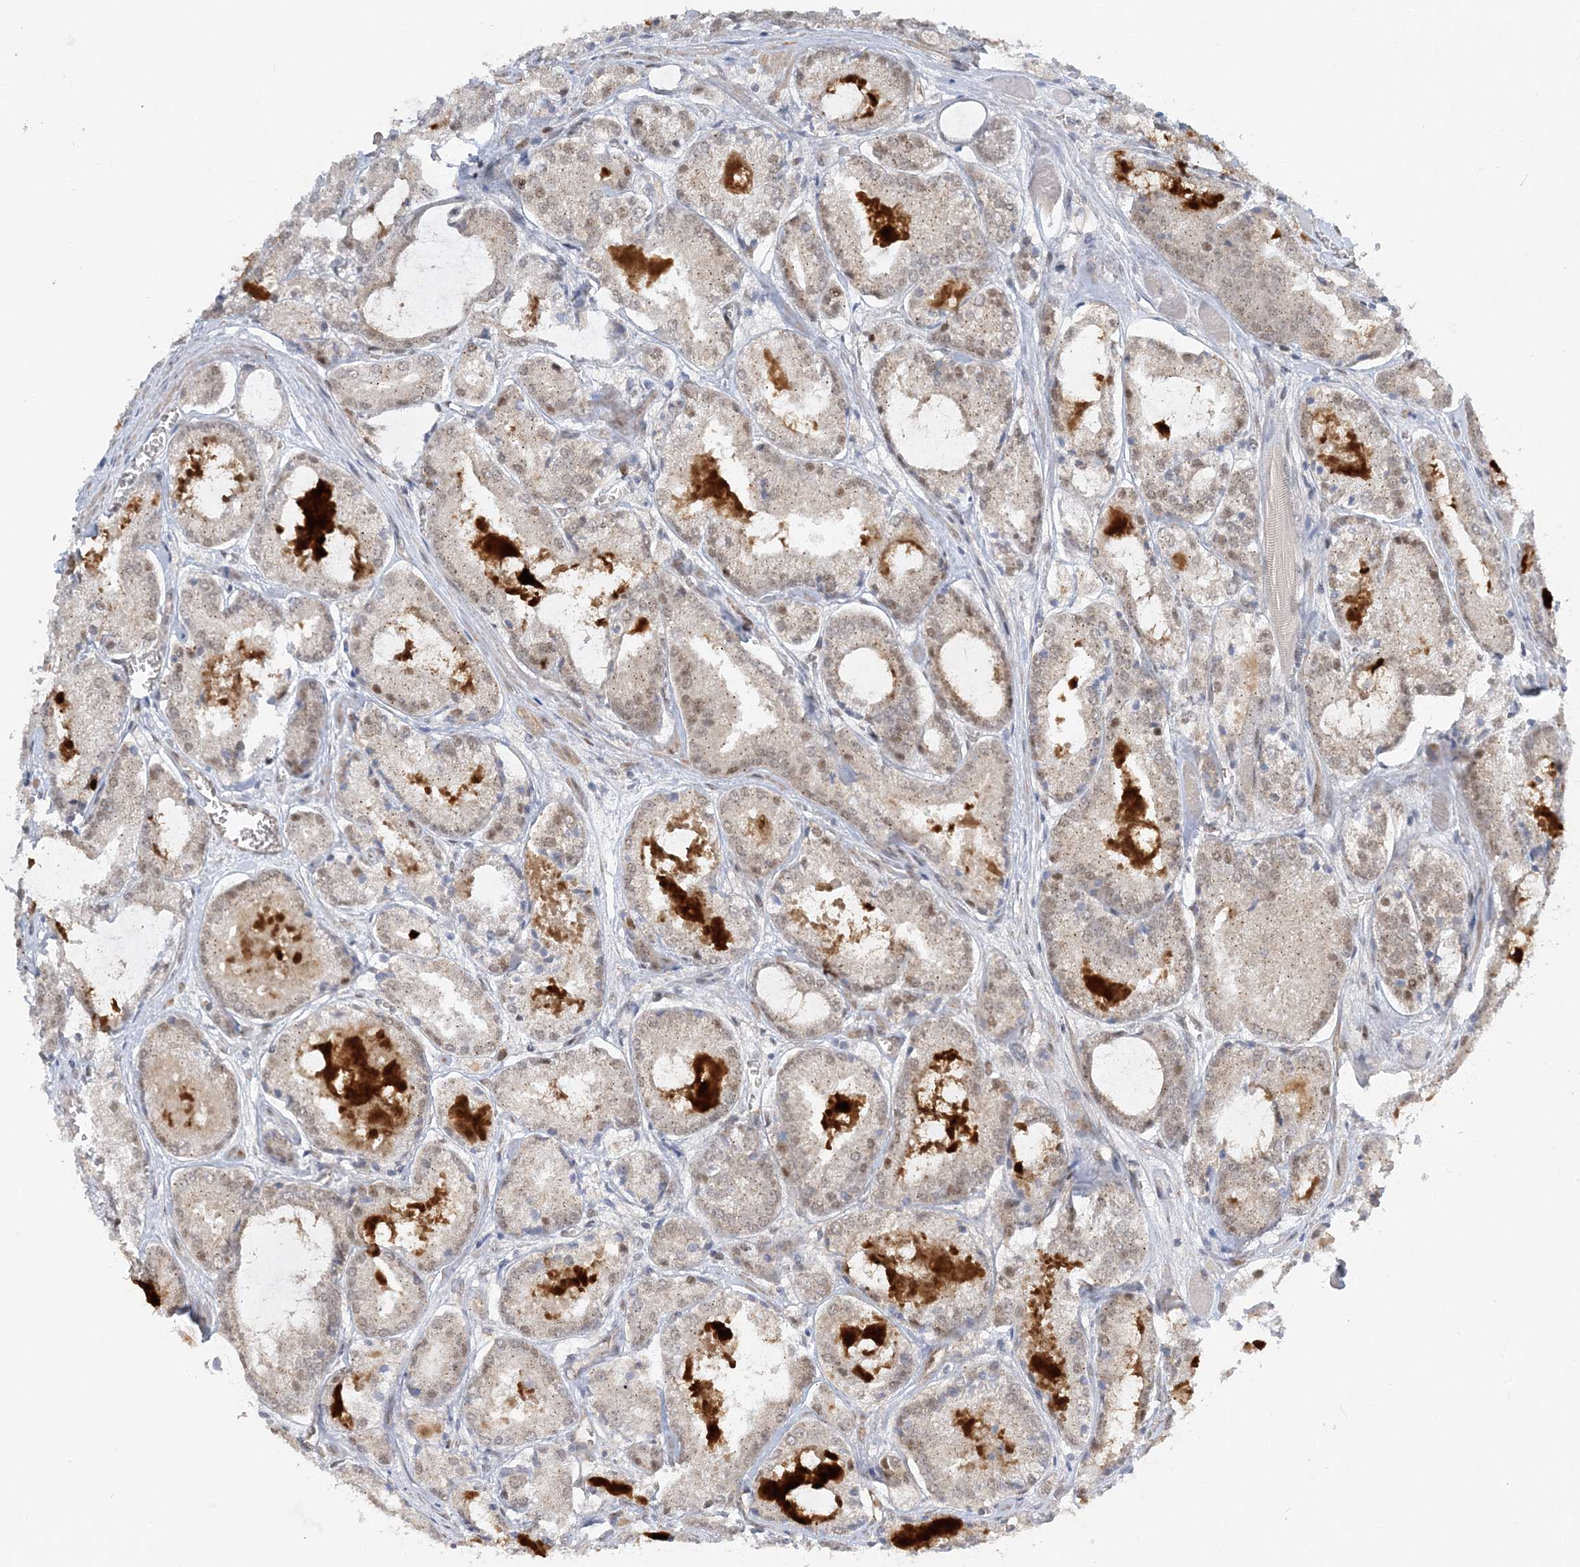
{"staining": {"intensity": "weak", "quantity": "<25%", "location": "nuclear"}, "tissue": "prostate cancer", "cell_type": "Tumor cells", "image_type": "cancer", "snomed": [{"axis": "morphology", "description": "Adenocarcinoma, Low grade"}, {"axis": "topography", "description": "Prostate"}], "caption": "Tumor cells are negative for brown protein staining in prostate cancer (low-grade adenocarcinoma).", "gene": "WAC", "patient": {"sex": "male", "age": 67}}